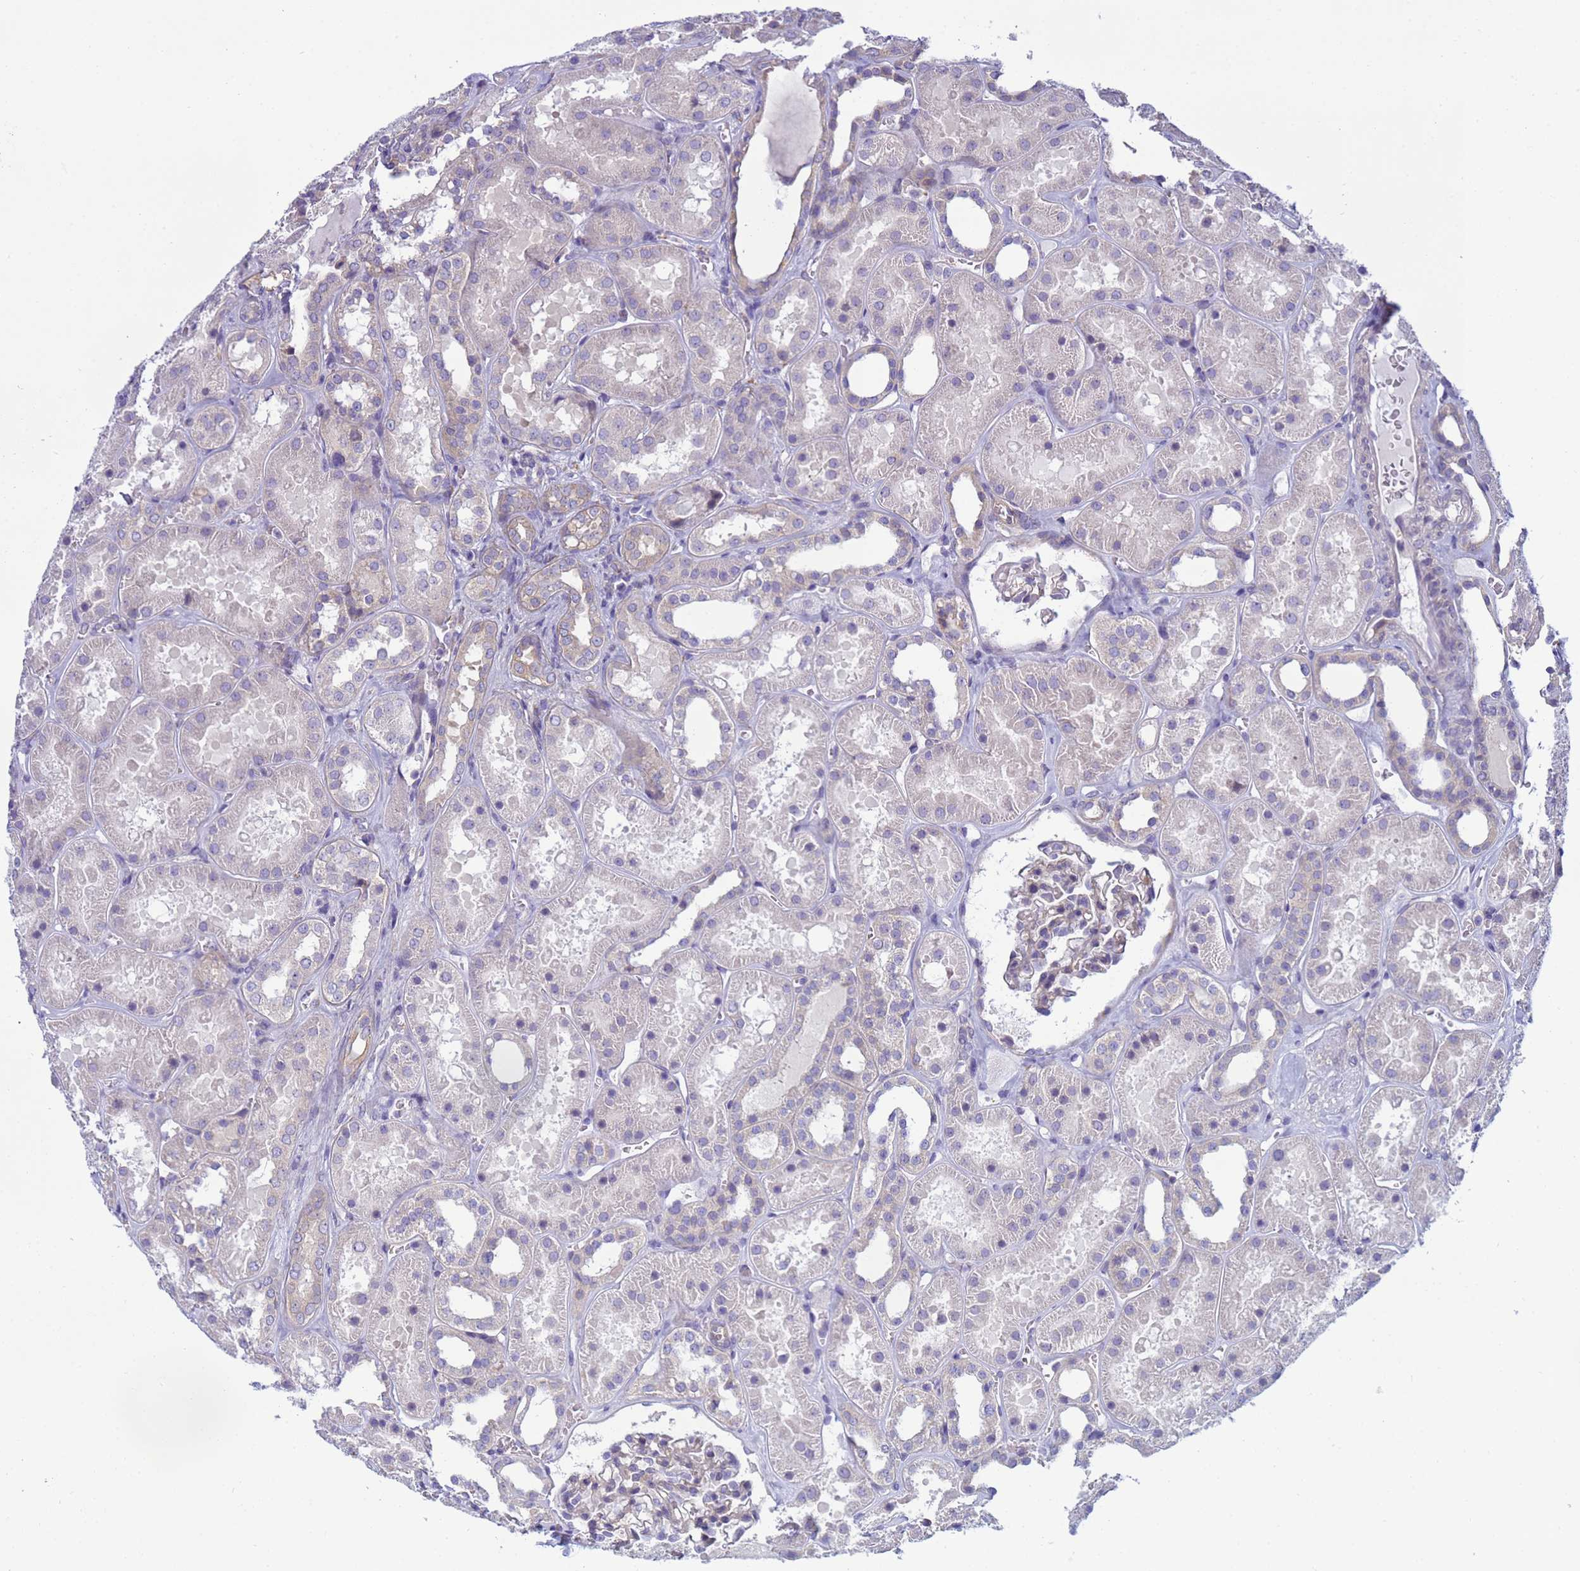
{"staining": {"intensity": "weak", "quantity": "<25%", "location": "cytoplasmic/membranous"}, "tissue": "kidney", "cell_type": "Cells in glomeruli", "image_type": "normal", "snomed": [{"axis": "morphology", "description": "Normal tissue, NOS"}, {"axis": "topography", "description": "Kidney"}], "caption": "This is a histopathology image of immunohistochemistry staining of benign kidney, which shows no positivity in cells in glomeruli. Nuclei are stained in blue.", "gene": "TRPC6", "patient": {"sex": "female", "age": 41}}